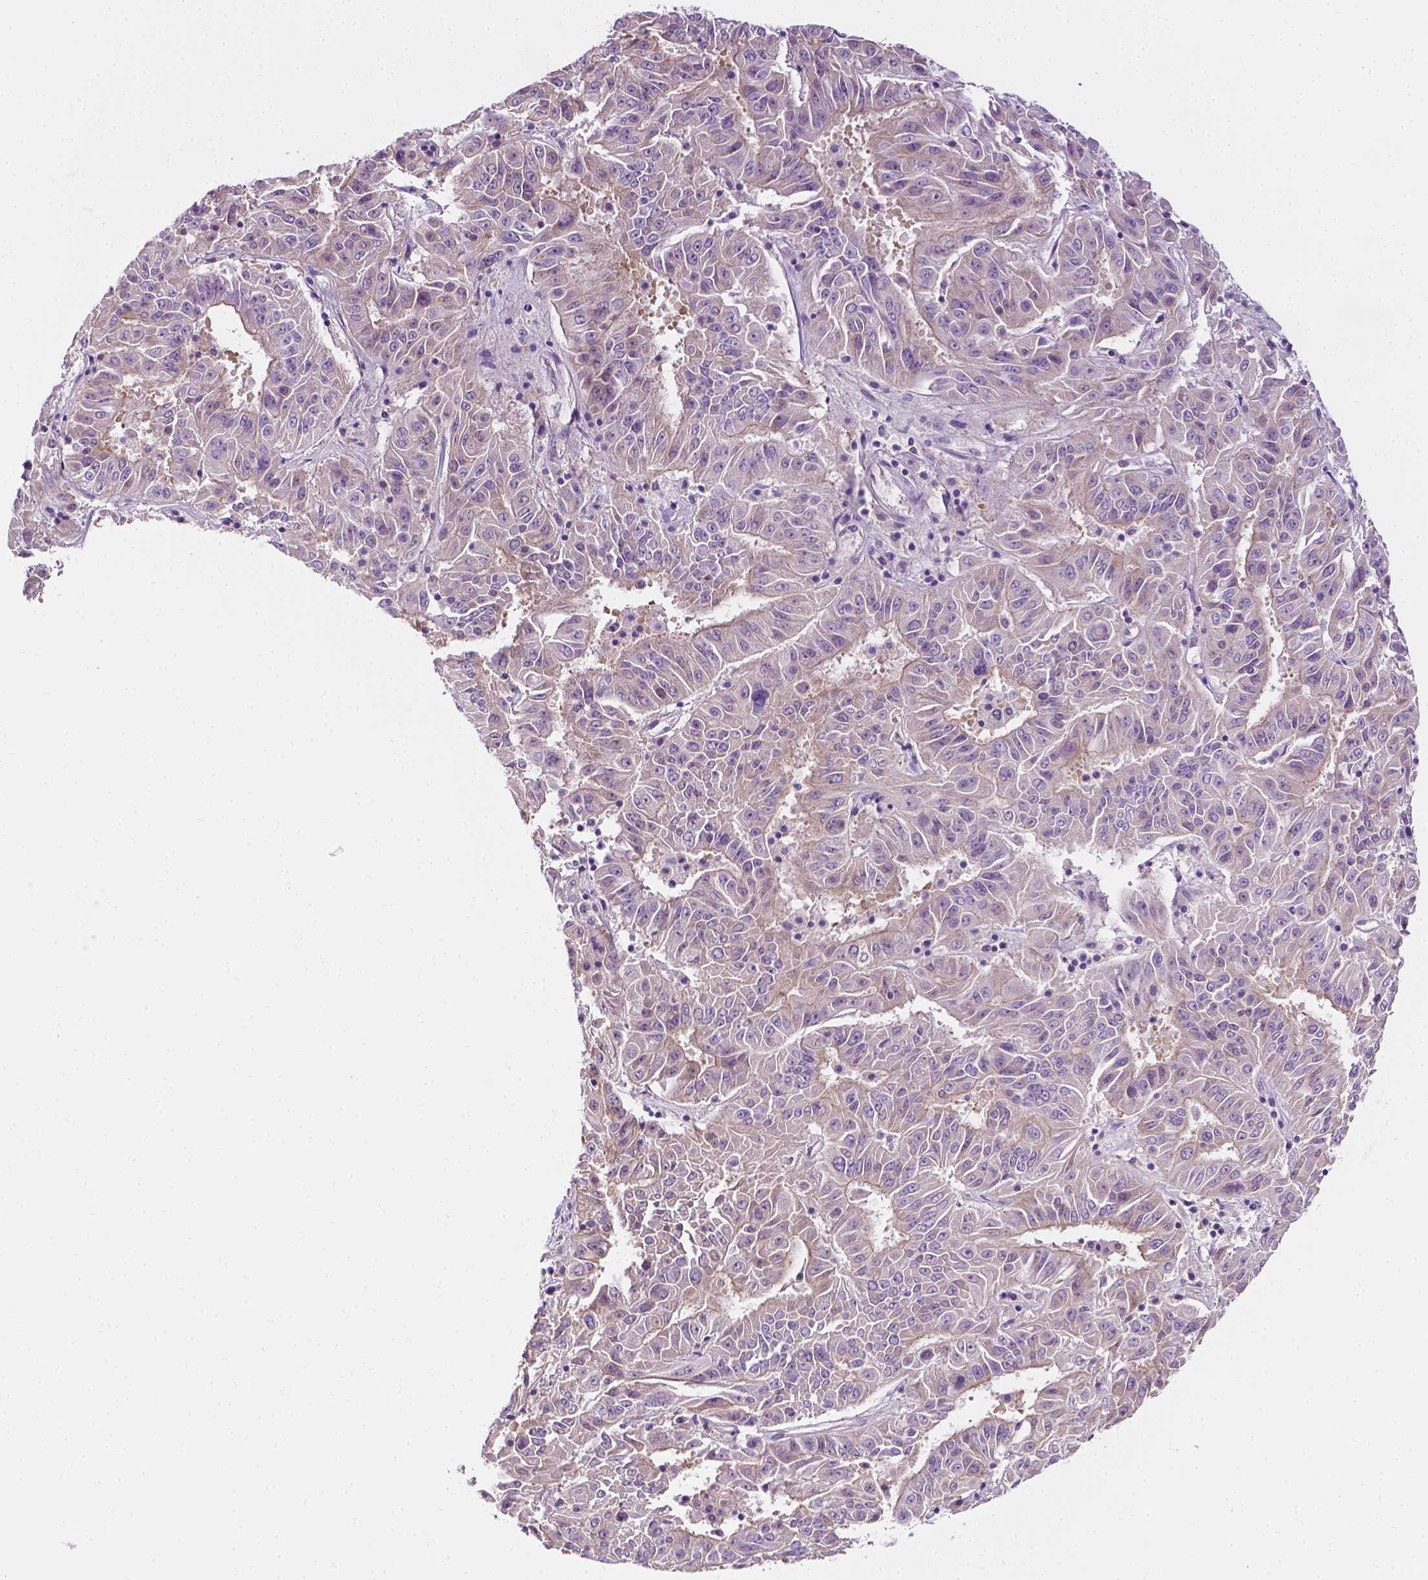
{"staining": {"intensity": "negative", "quantity": "none", "location": "none"}, "tissue": "pancreatic cancer", "cell_type": "Tumor cells", "image_type": "cancer", "snomed": [{"axis": "morphology", "description": "Adenocarcinoma, NOS"}, {"axis": "topography", "description": "Pancreas"}], "caption": "Pancreatic cancer was stained to show a protein in brown. There is no significant positivity in tumor cells.", "gene": "MCOLN3", "patient": {"sex": "male", "age": 63}}